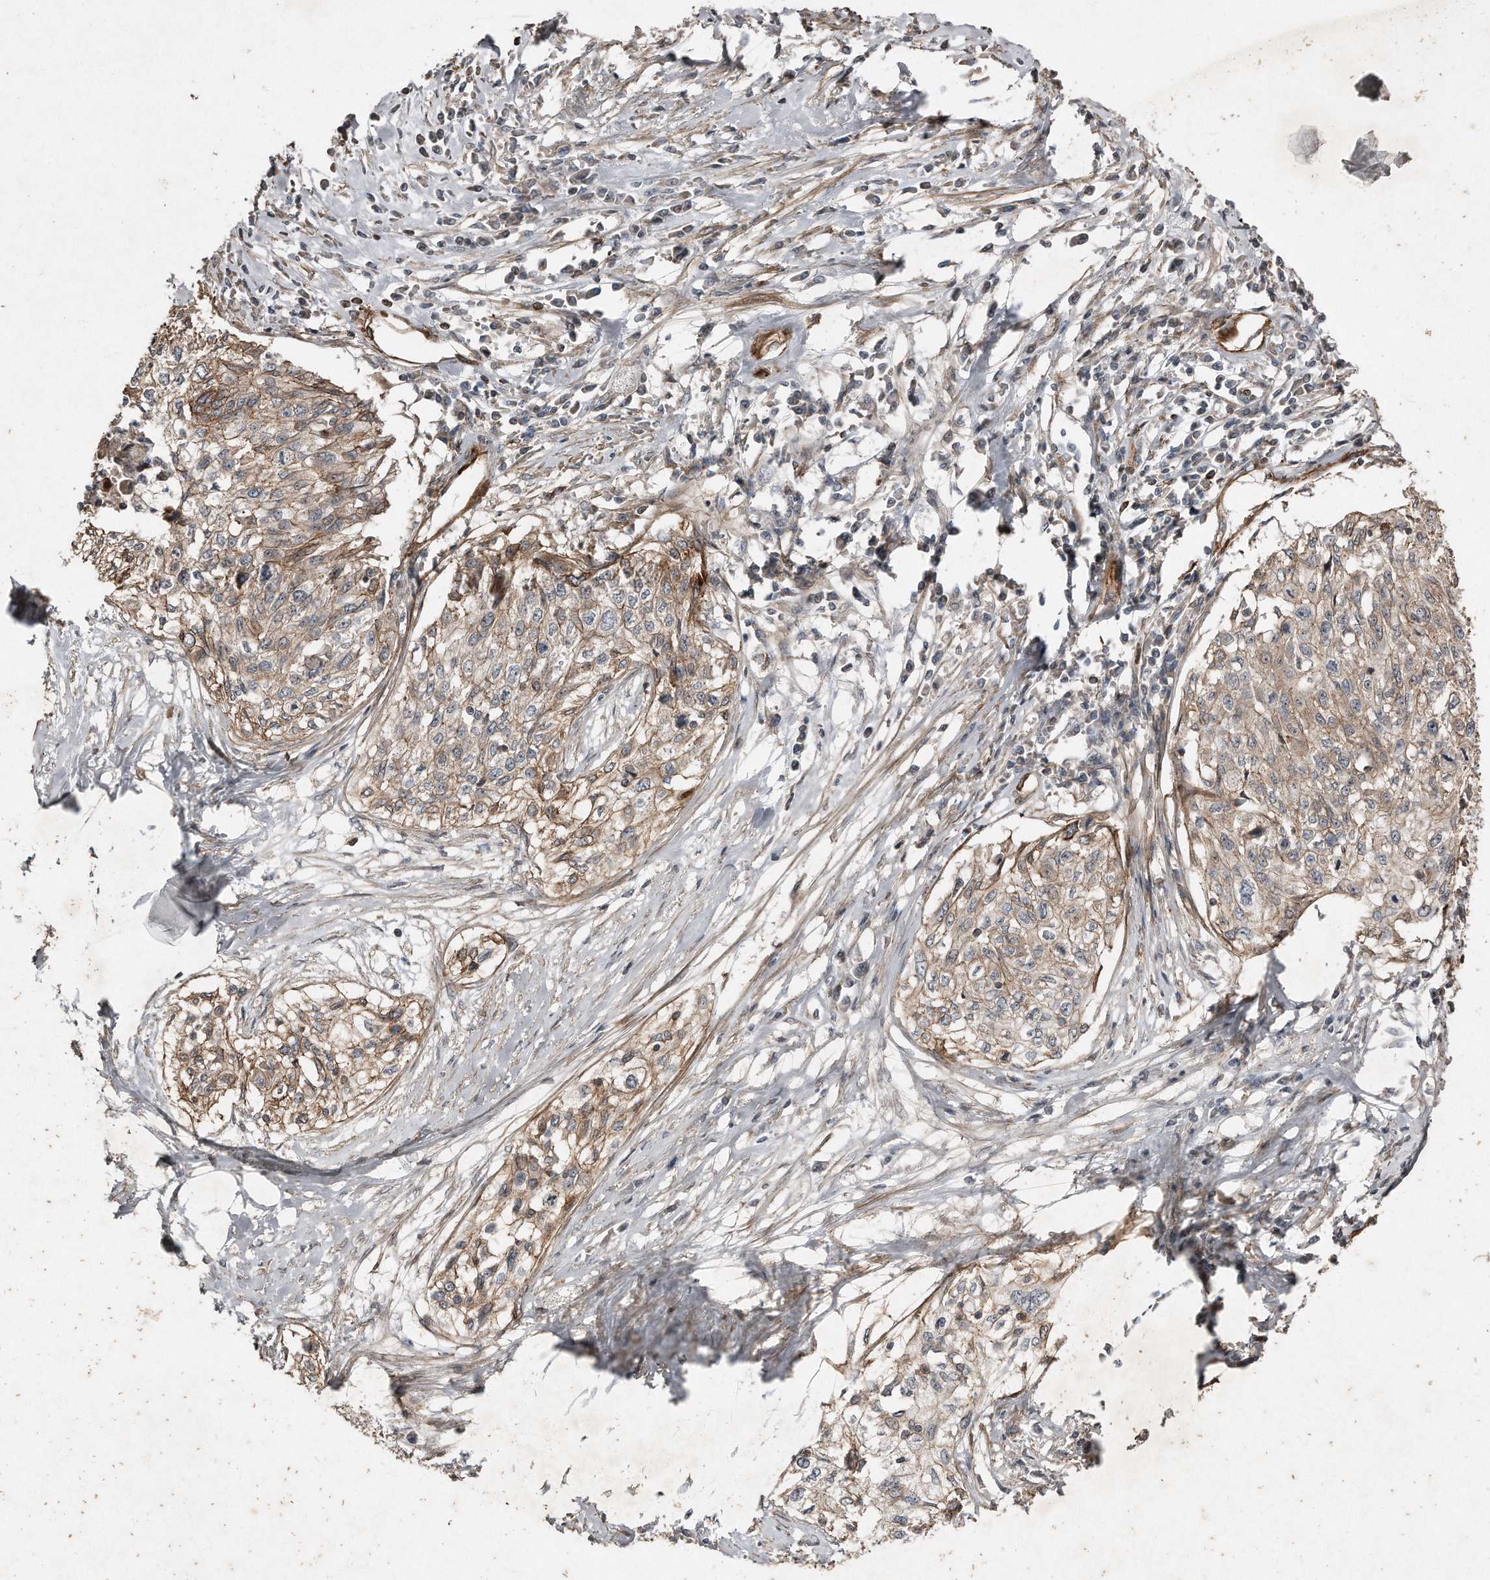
{"staining": {"intensity": "weak", "quantity": ">75%", "location": "cytoplasmic/membranous"}, "tissue": "cervical cancer", "cell_type": "Tumor cells", "image_type": "cancer", "snomed": [{"axis": "morphology", "description": "Squamous cell carcinoma, NOS"}, {"axis": "topography", "description": "Cervix"}], "caption": "A brown stain highlights weak cytoplasmic/membranous expression of a protein in cervical cancer tumor cells.", "gene": "SNAP47", "patient": {"sex": "female", "age": 57}}